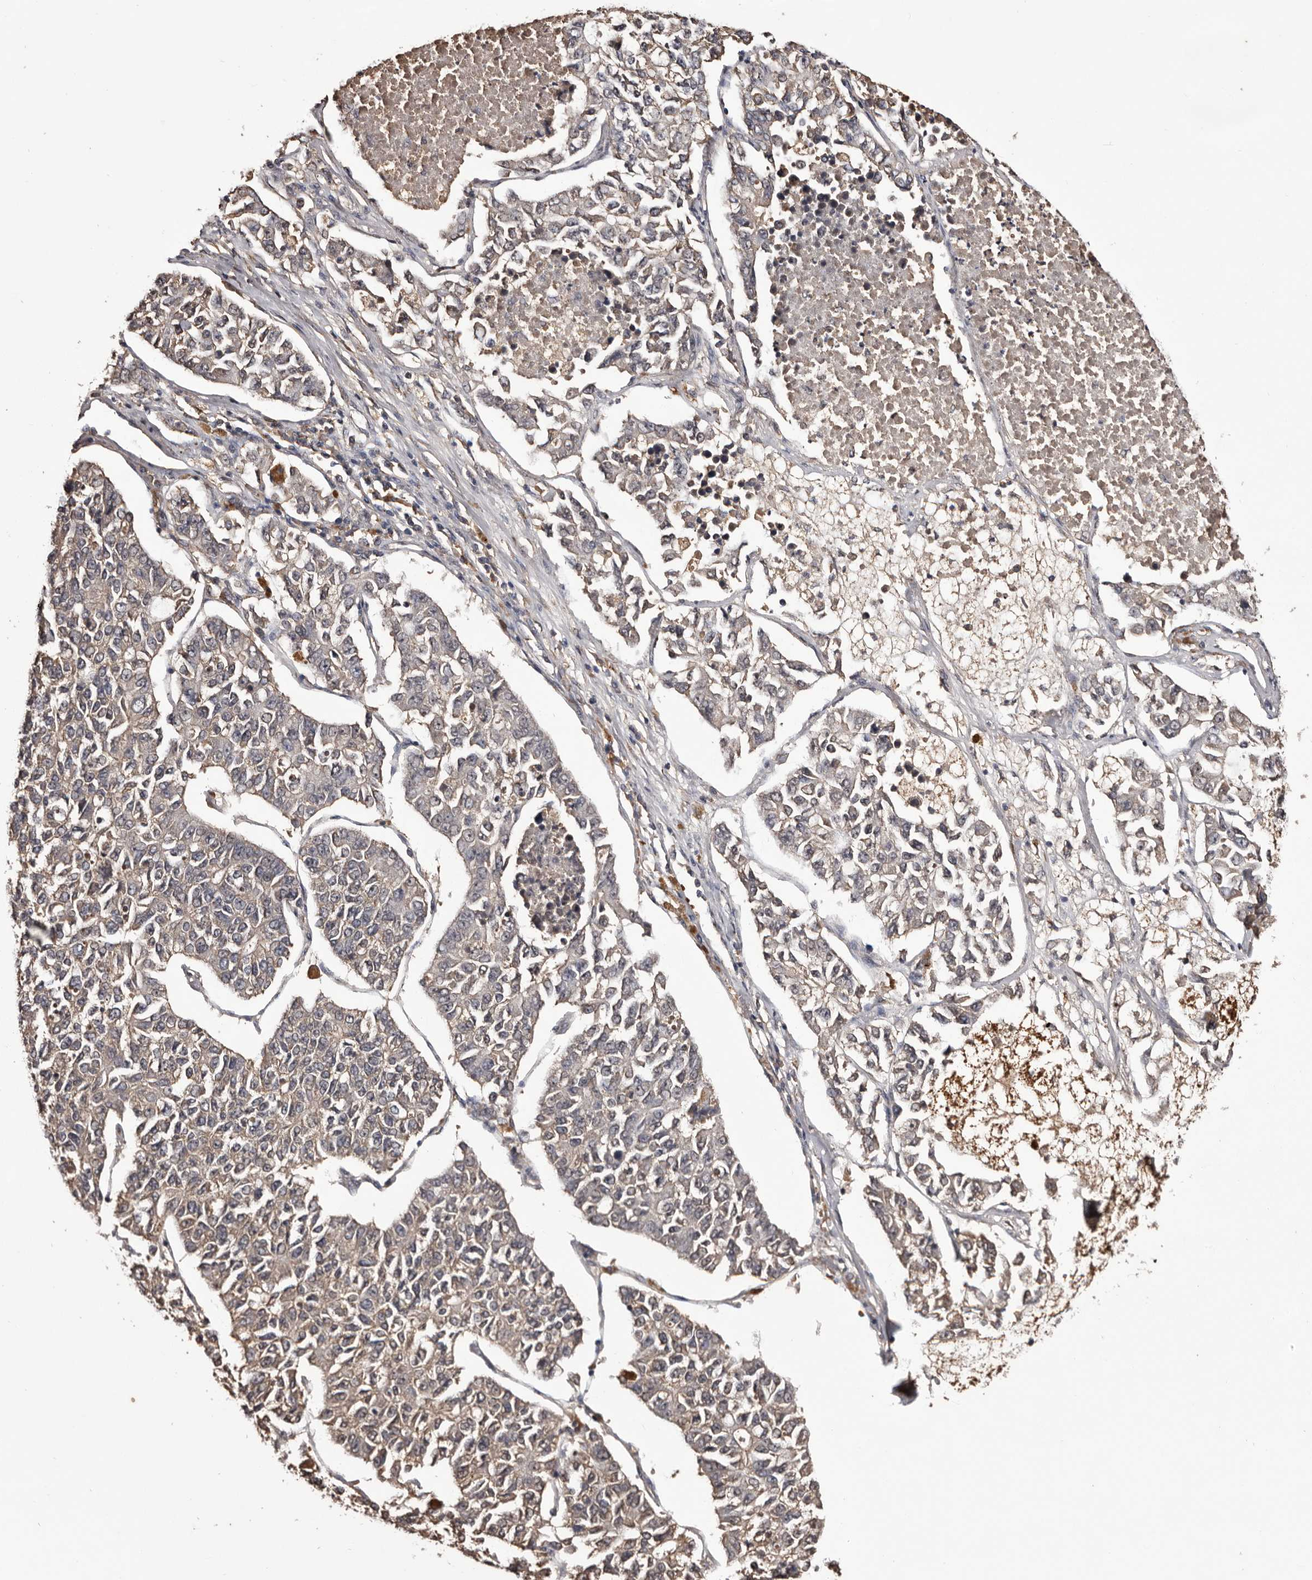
{"staining": {"intensity": "negative", "quantity": "none", "location": "none"}, "tissue": "lung cancer", "cell_type": "Tumor cells", "image_type": "cancer", "snomed": [{"axis": "morphology", "description": "Adenocarcinoma, NOS"}, {"axis": "topography", "description": "Lung"}], "caption": "This is a photomicrograph of immunohistochemistry staining of adenocarcinoma (lung), which shows no expression in tumor cells. (Brightfield microscopy of DAB immunohistochemistry at high magnification).", "gene": "CYP1B1", "patient": {"sex": "male", "age": 49}}